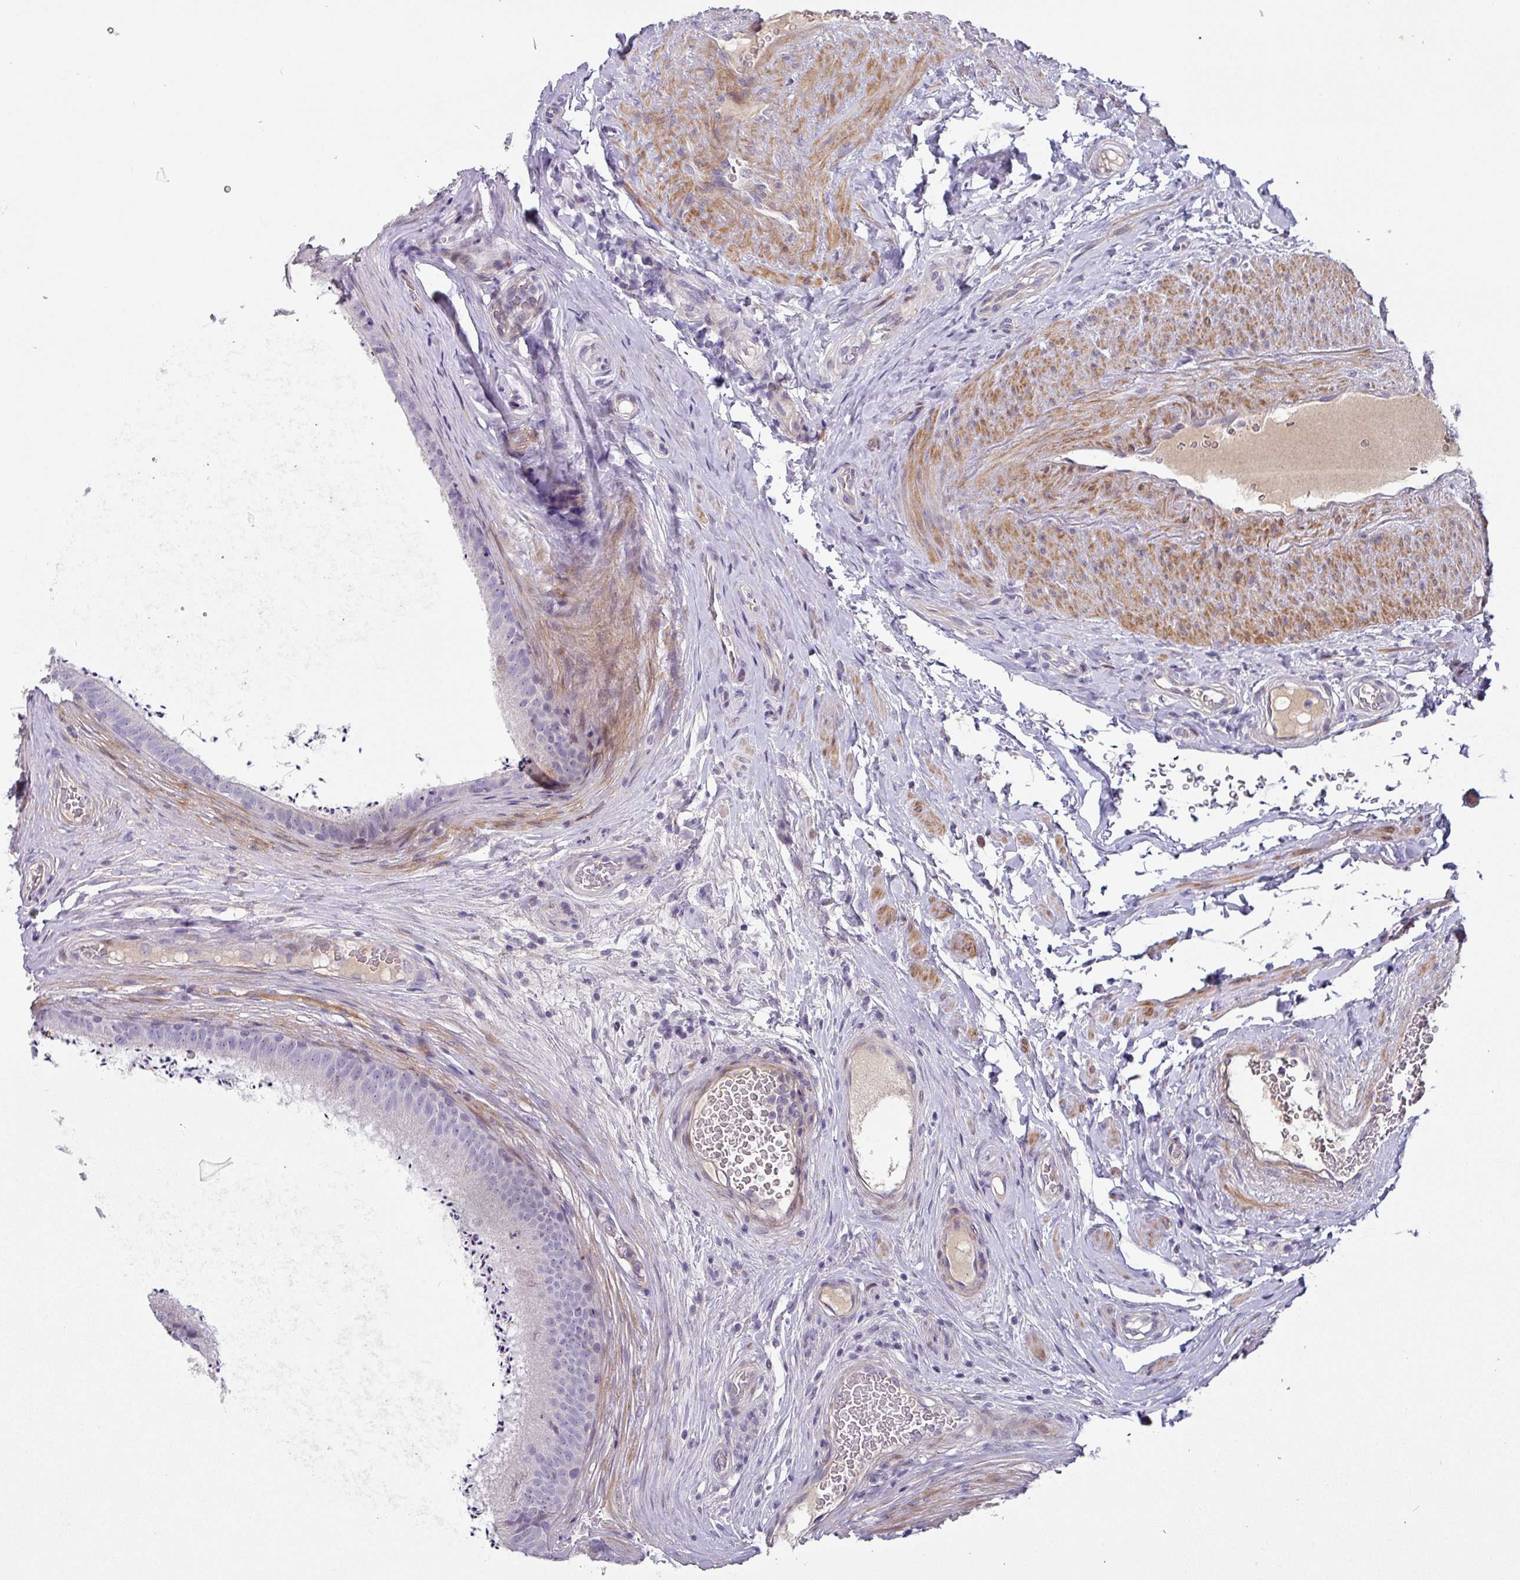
{"staining": {"intensity": "moderate", "quantity": "<25%", "location": "cytoplasmic/membranous"}, "tissue": "epididymis", "cell_type": "Glandular cells", "image_type": "normal", "snomed": [{"axis": "morphology", "description": "Normal tissue, NOS"}, {"axis": "topography", "description": "Testis"}, {"axis": "topography", "description": "Epididymis"}], "caption": "Immunohistochemistry (IHC) staining of normal epididymis, which exhibits low levels of moderate cytoplasmic/membranous staining in approximately <25% of glandular cells indicating moderate cytoplasmic/membranous protein expression. The staining was performed using DAB (brown) for protein detection and nuclei were counterstained in hematoxylin (blue).", "gene": "KLHL3", "patient": {"sex": "male", "age": 41}}